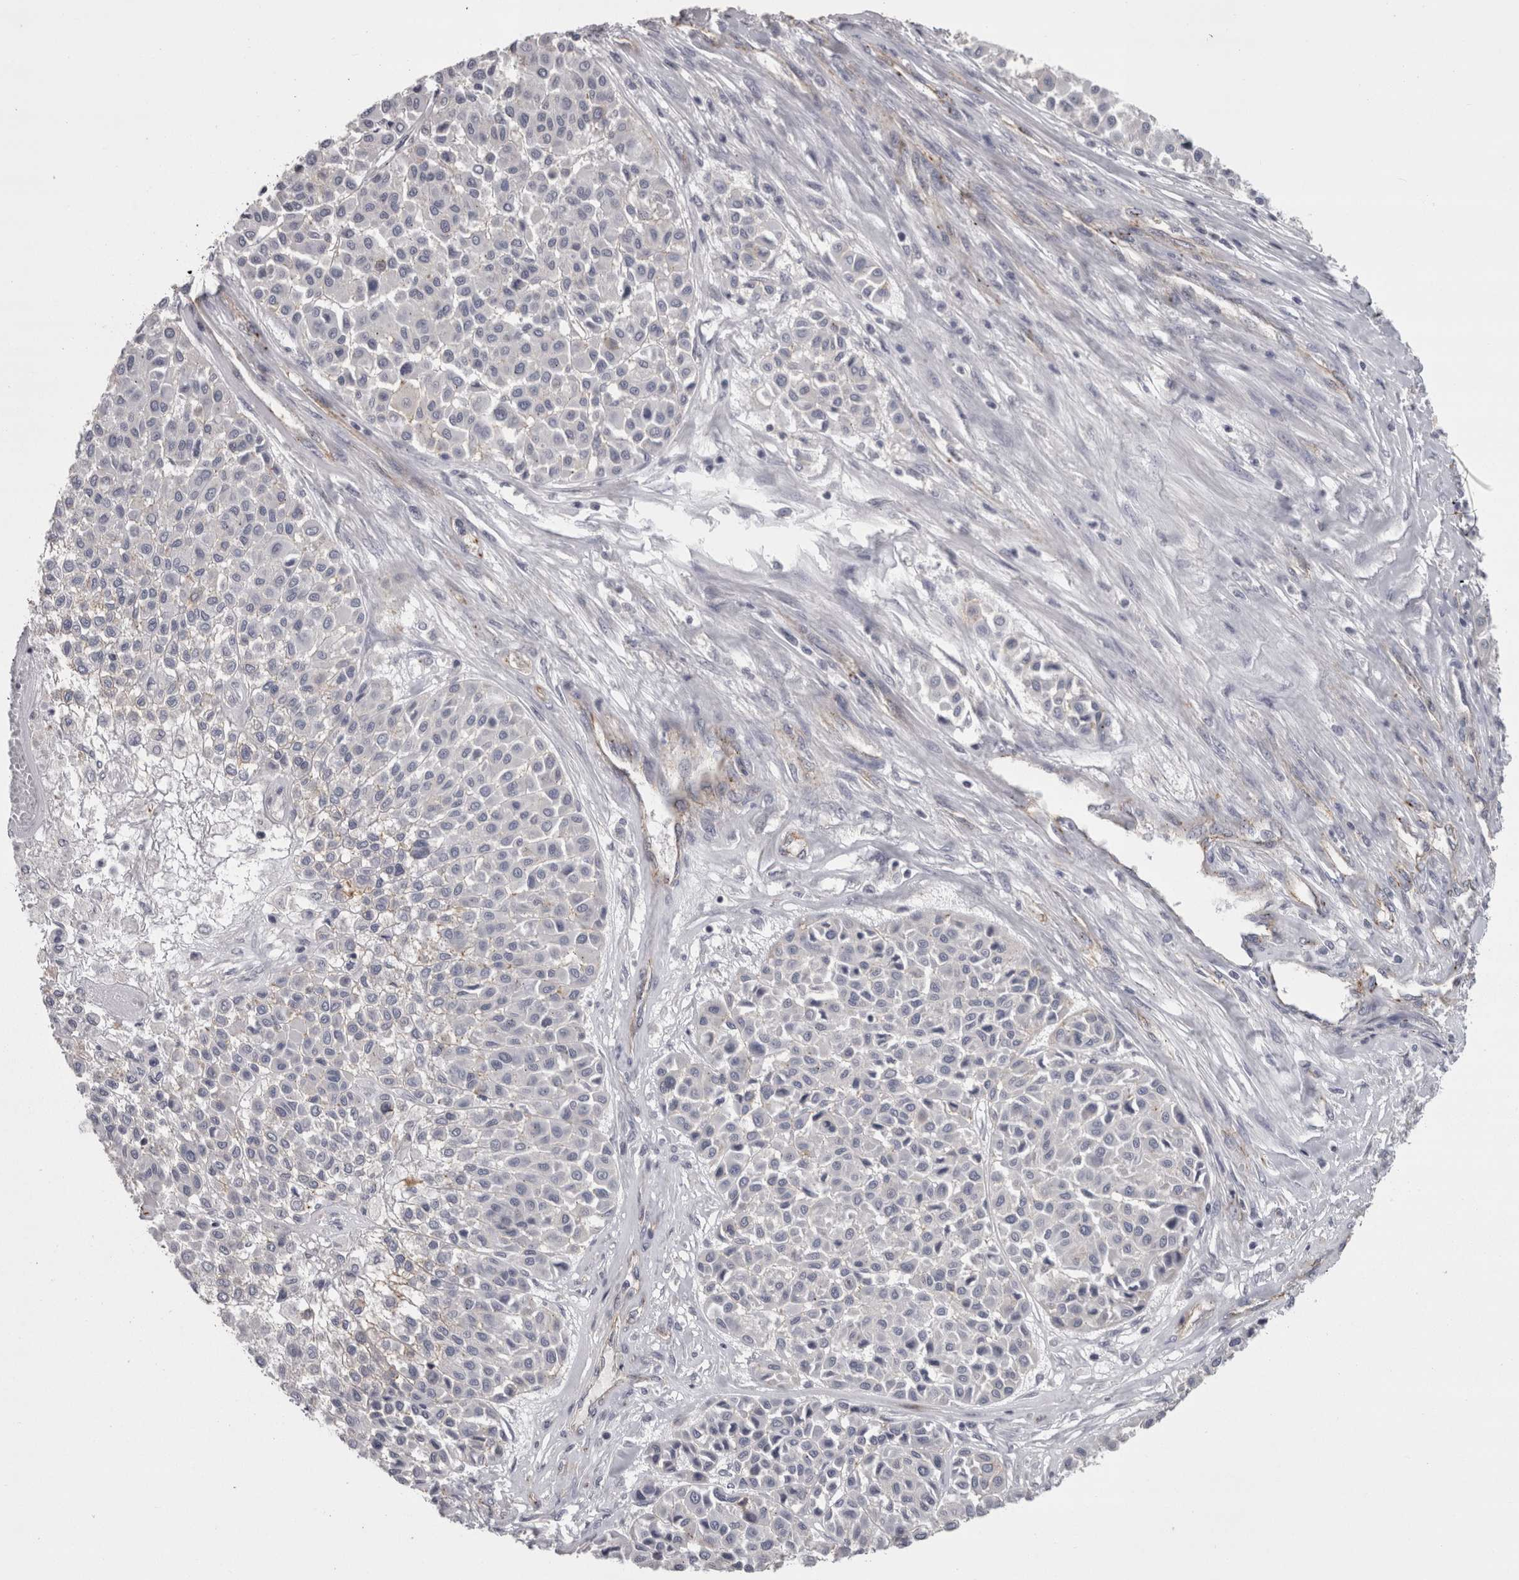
{"staining": {"intensity": "negative", "quantity": "none", "location": "none"}, "tissue": "melanoma", "cell_type": "Tumor cells", "image_type": "cancer", "snomed": [{"axis": "morphology", "description": "Malignant melanoma, Metastatic site"}, {"axis": "topography", "description": "Soft tissue"}], "caption": "Tumor cells show no significant staining in malignant melanoma (metastatic site).", "gene": "LYZL6", "patient": {"sex": "male", "age": 41}}